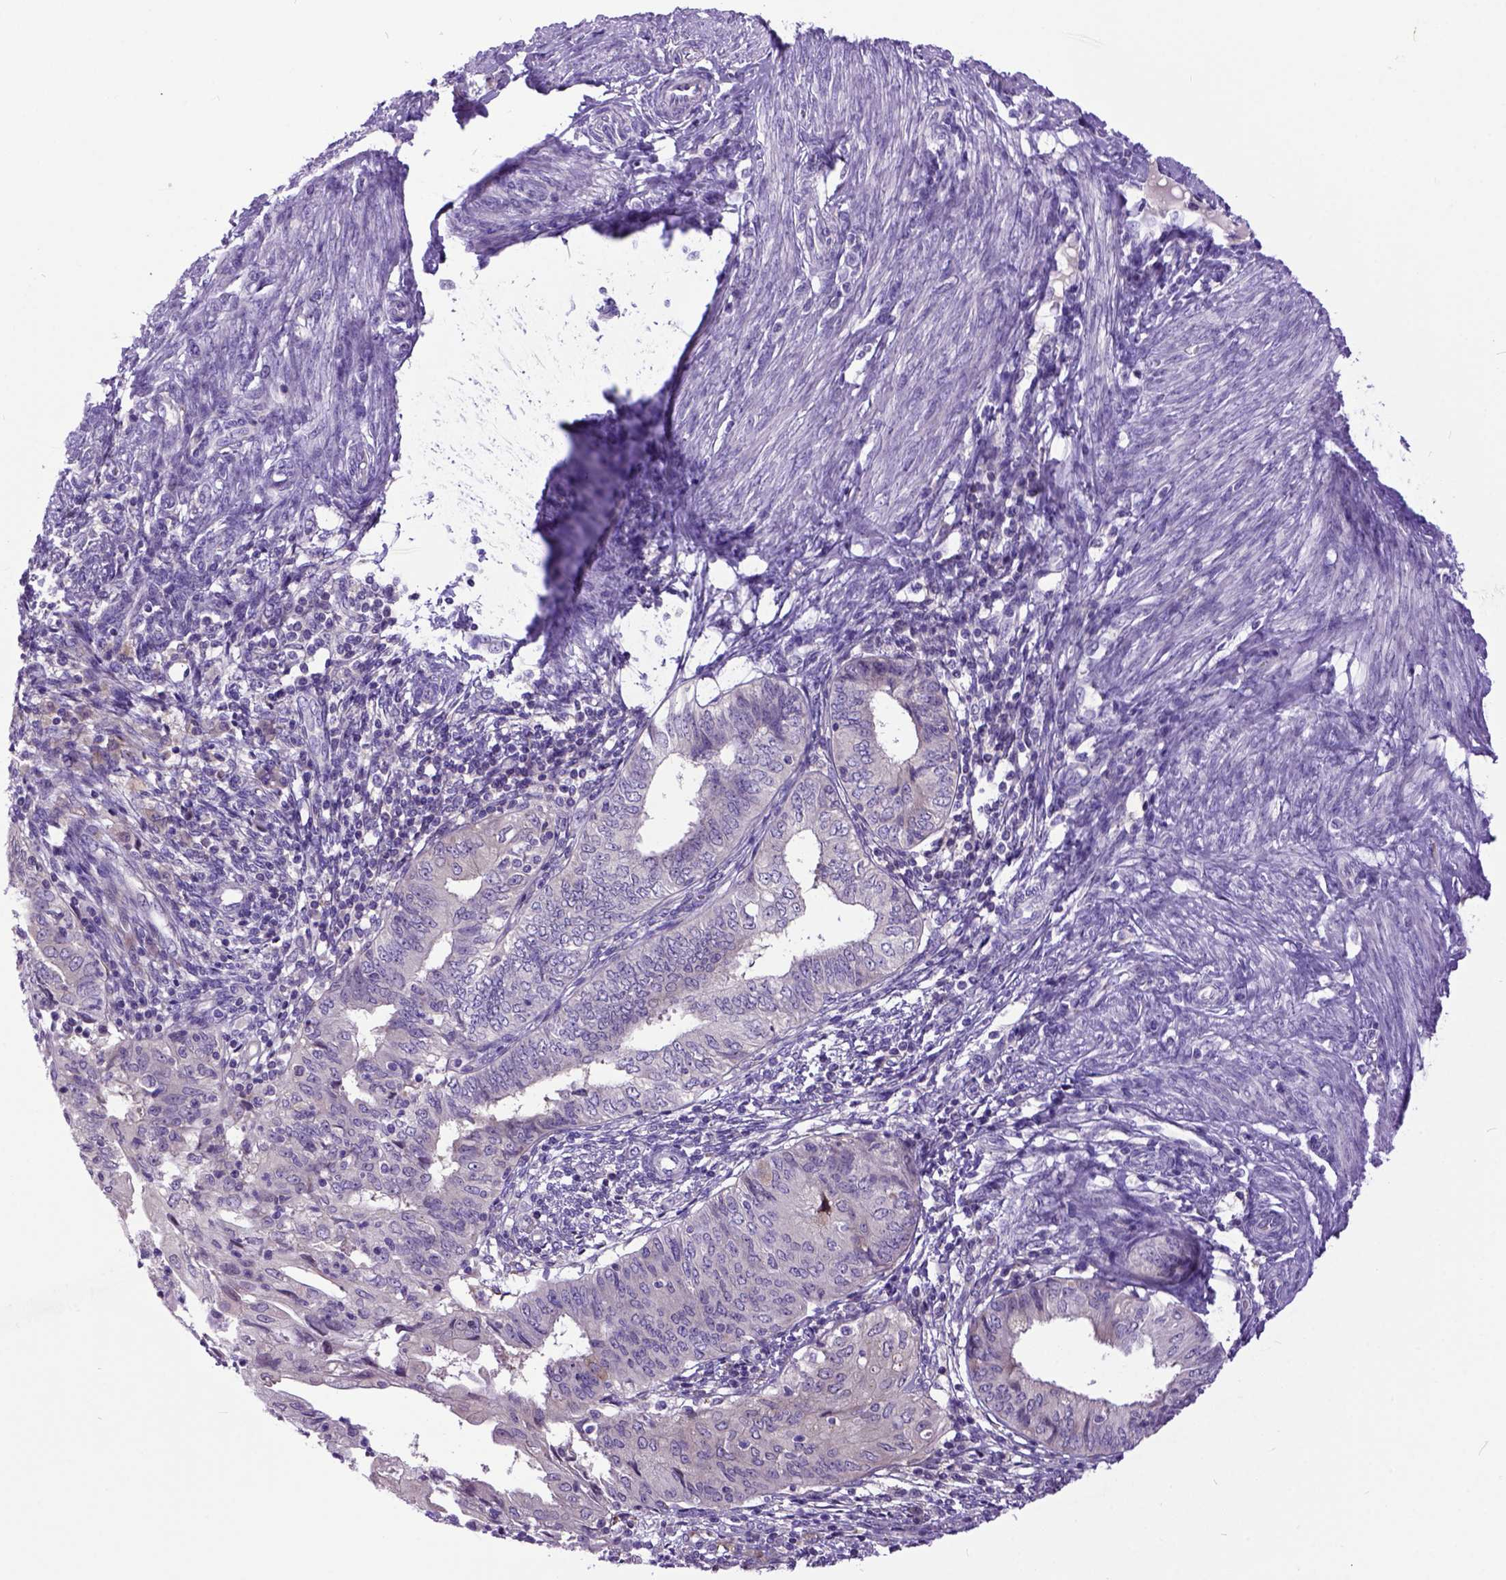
{"staining": {"intensity": "negative", "quantity": "none", "location": "none"}, "tissue": "endometrial cancer", "cell_type": "Tumor cells", "image_type": "cancer", "snomed": [{"axis": "morphology", "description": "Adenocarcinoma, NOS"}, {"axis": "topography", "description": "Endometrium"}], "caption": "This is an immunohistochemistry (IHC) photomicrograph of endometrial cancer (adenocarcinoma). There is no positivity in tumor cells.", "gene": "NEK5", "patient": {"sex": "female", "age": 68}}